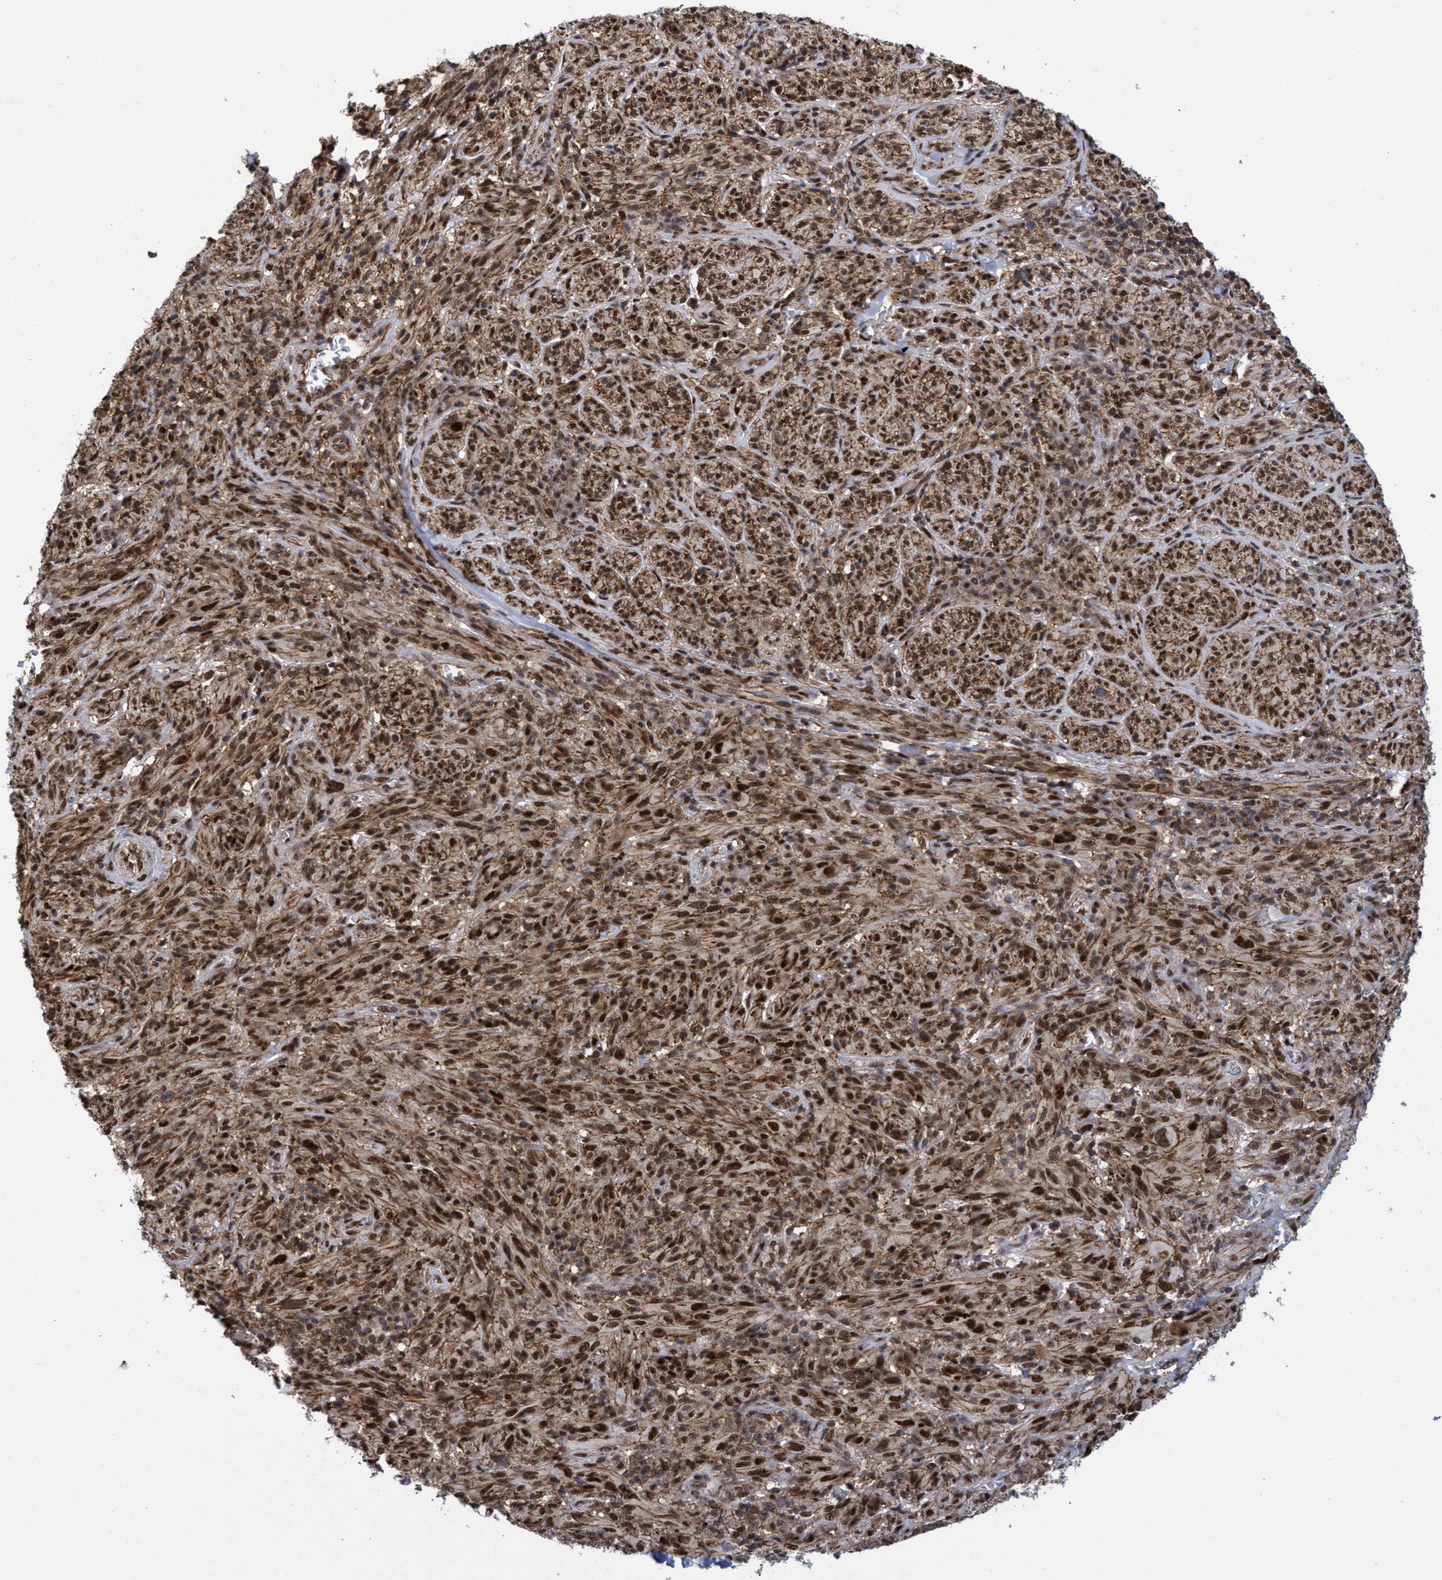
{"staining": {"intensity": "strong", "quantity": ">75%", "location": "cytoplasmic/membranous,nuclear"}, "tissue": "melanoma", "cell_type": "Tumor cells", "image_type": "cancer", "snomed": [{"axis": "morphology", "description": "Malignant melanoma, NOS"}, {"axis": "topography", "description": "Skin of head"}], "caption": "Malignant melanoma was stained to show a protein in brown. There is high levels of strong cytoplasmic/membranous and nuclear expression in about >75% of tumor cells. (Stains: DAB in brown, nuclei in blue, Microscopy: brightfield microscopy at high magnification).", "gene": "GTF2F1", "patient": {"sex": "male", "age": 96}}